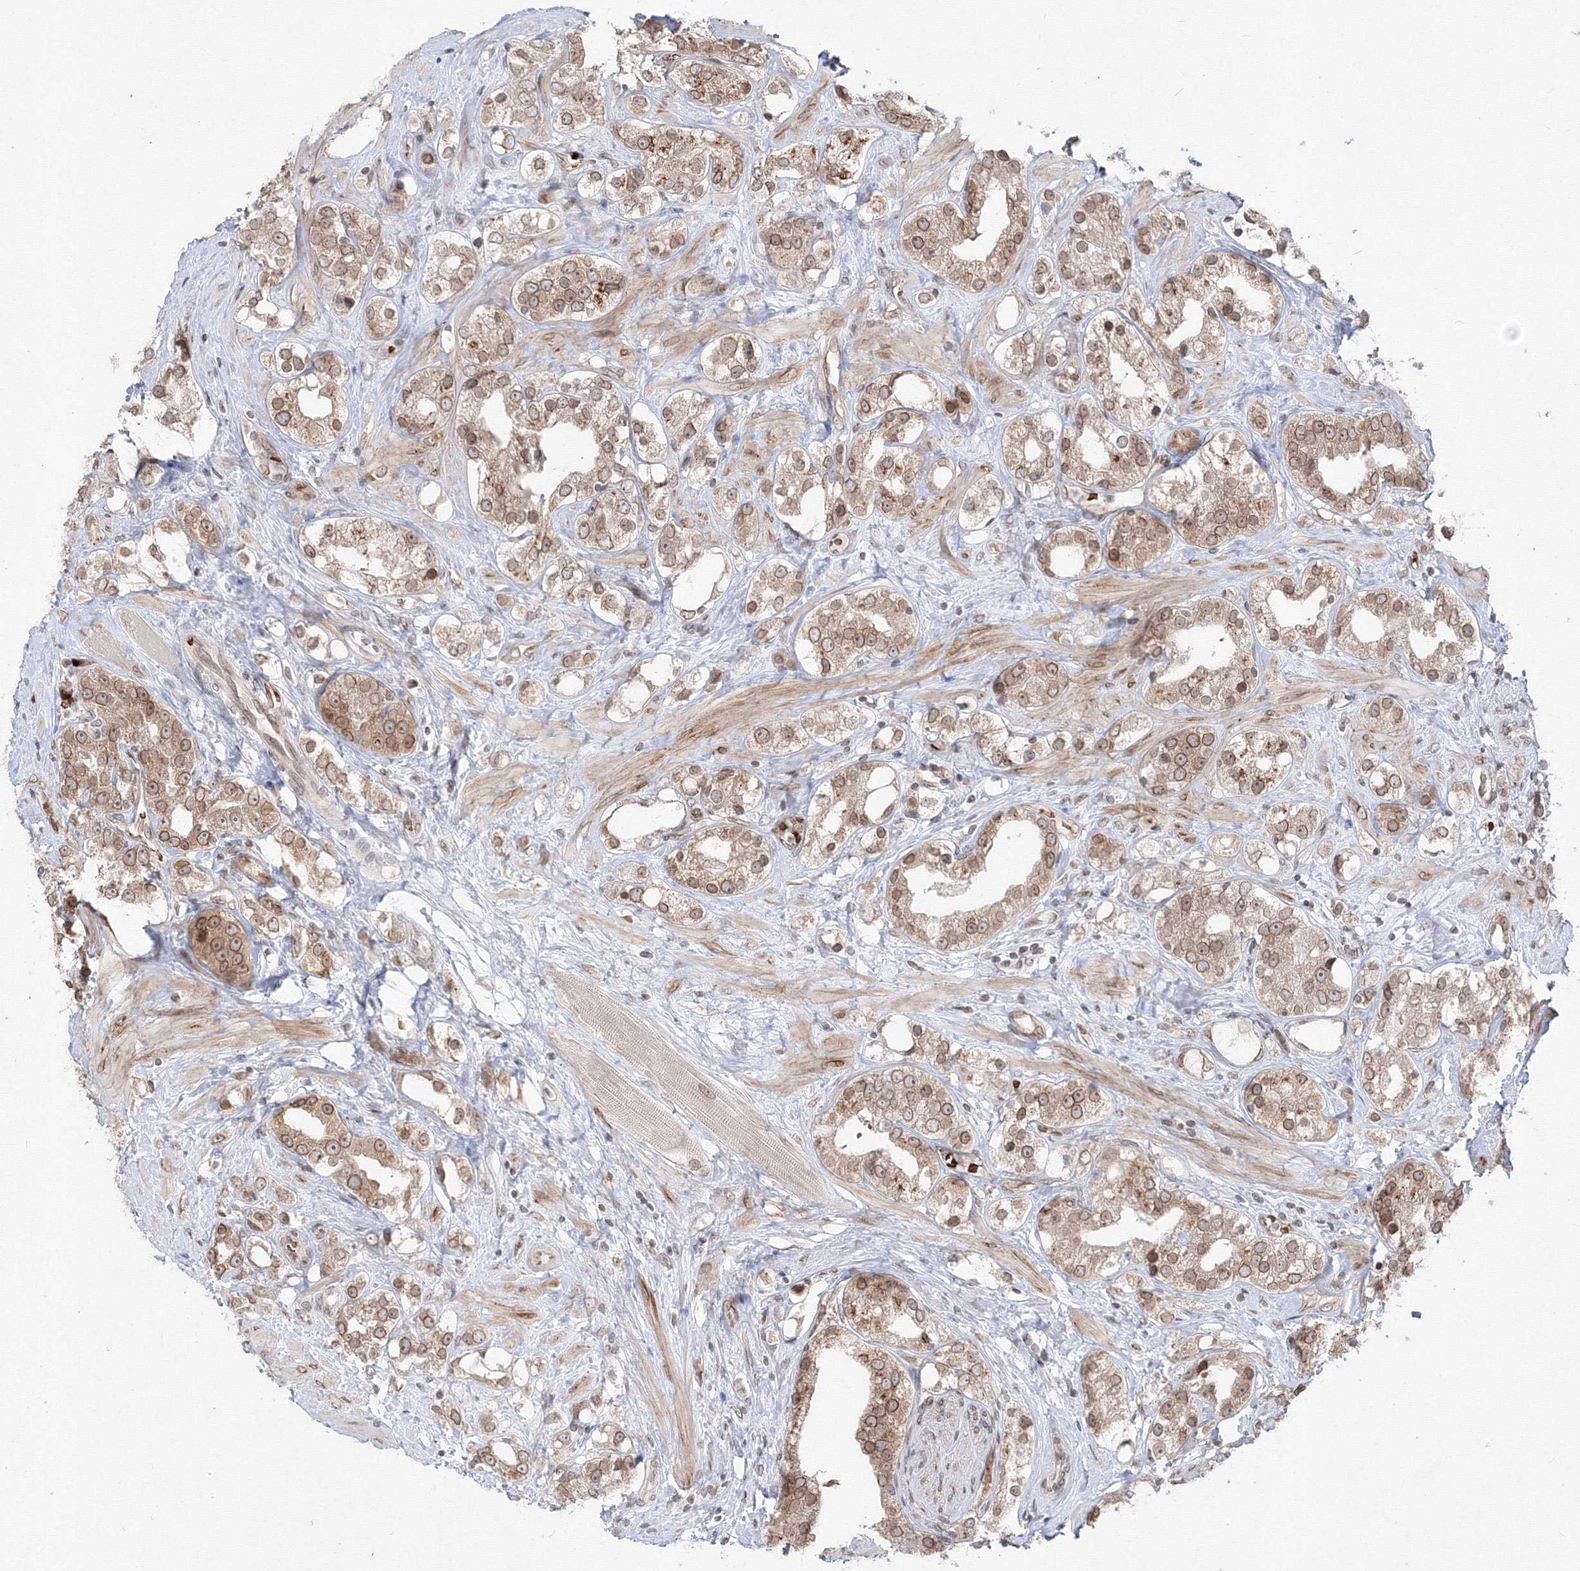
{"staining": {"intensity": "moderate", "quantity": ">75%", "location": "cytoplasmic/membranous,nuclear"}, "tissue": "prostate cancer", "cell_type": "Tumor cells", "image_type": "cancer", "snomed": [{"axis": "morphology", "description": "Adenocarcinoma, NOS"}, {"axis": "topography", "description": "Prostate"}], "caption": "Immunohistochemistry (IHC) histopathology image of human prostate cancer stained for a protein (brown), which demonstrates medium levels of moderate cytoplasmic/membranous and nuclear expression in approximately >75% of tumor cells.", "gene": "DNAJB2", "patient": {"sex": "male", "age": 79}}